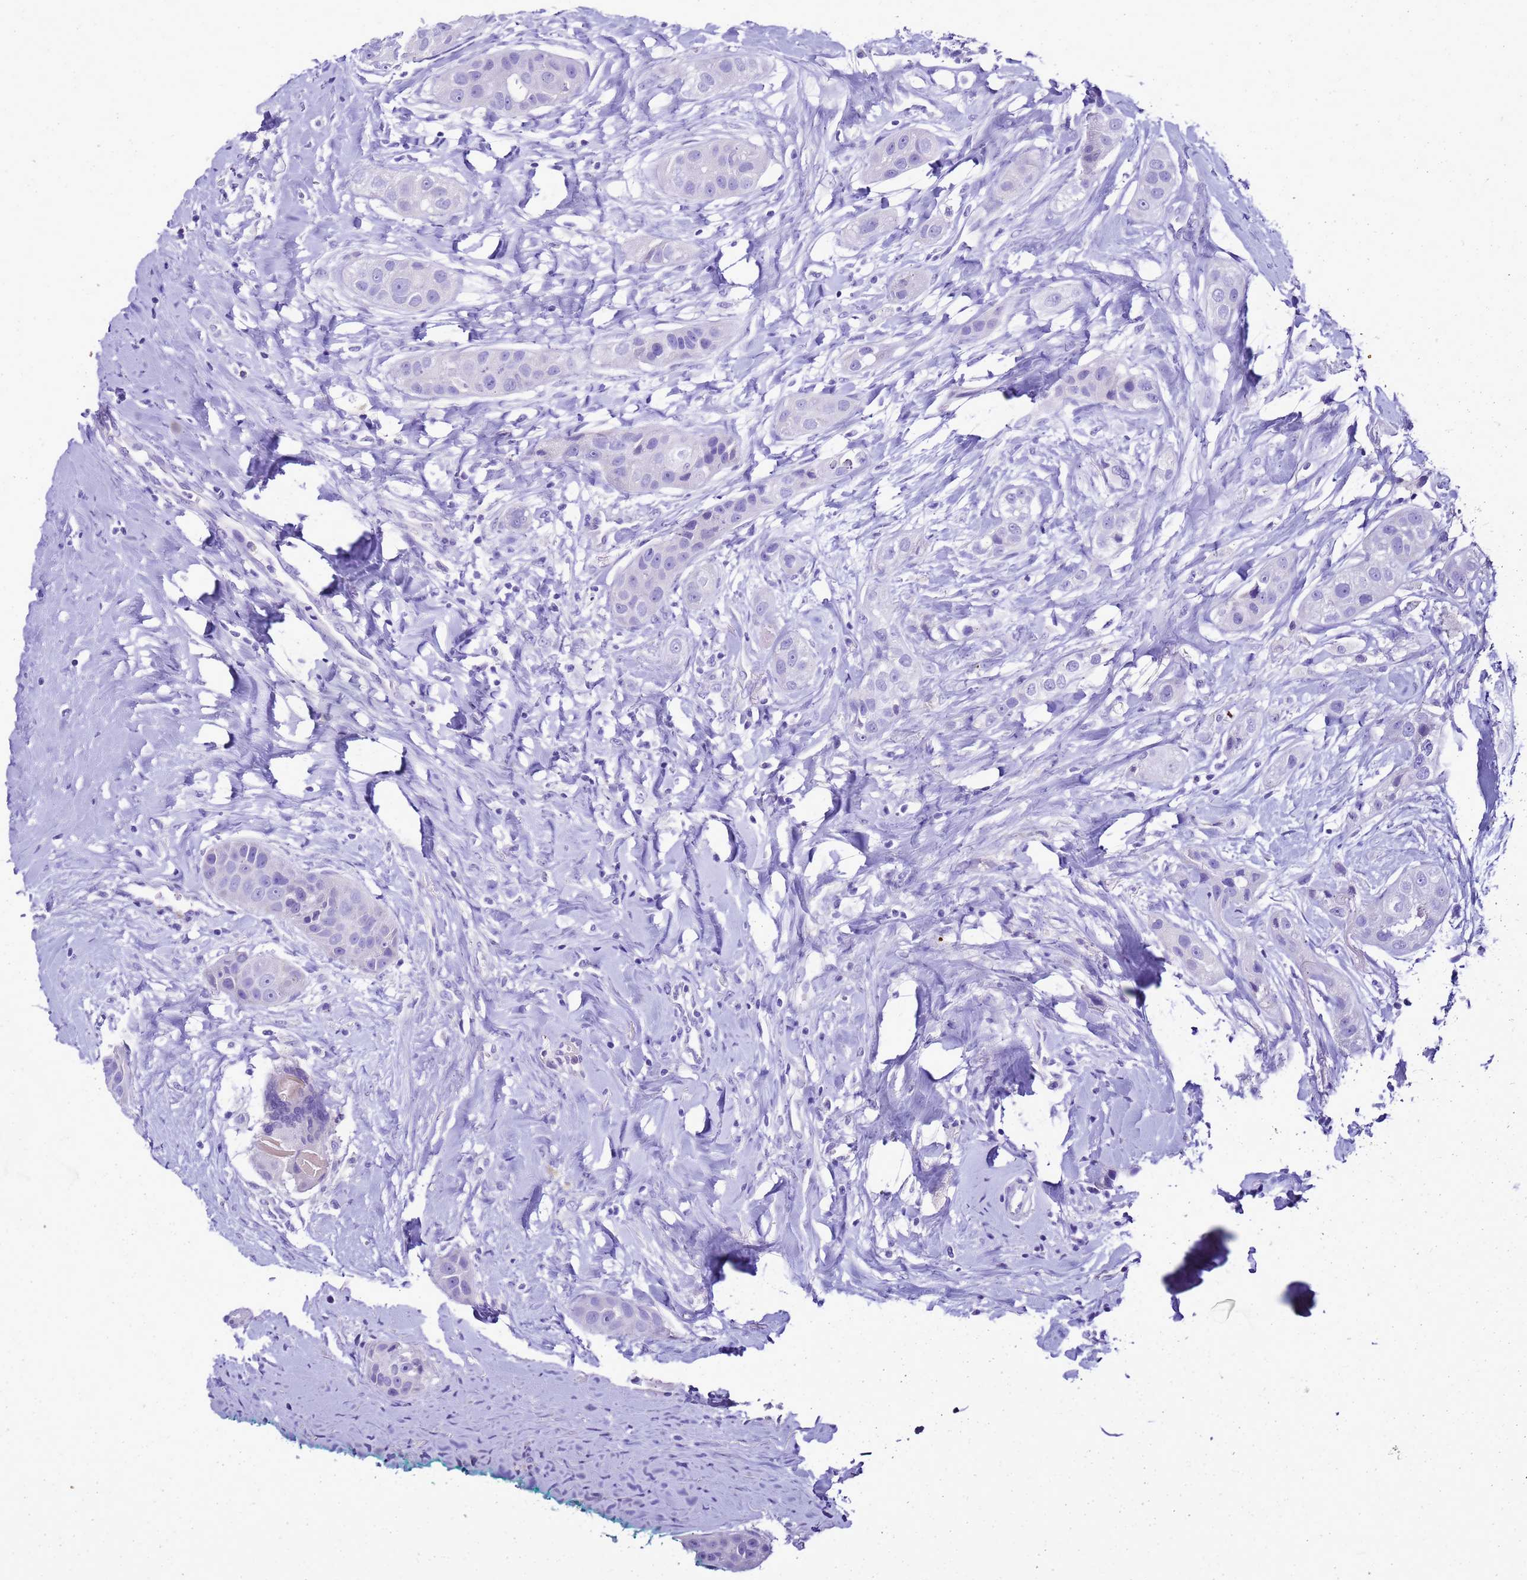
{"staining": {"intensity": "negative", "quantity": "none", "location": "none"}, "tissue": "head and neck cancer", "cell_type": "Tumor cells", "image_type": "cancer", "snomed": [{"axis": "morphology", "description": "Normal tissue, NOS"}, {"axis": "morphology", "description": "Squamous cell carcinoma, NOS"}, {"axis": "topography", "description": "Skeletal muscle"}, {"axis": "topography", "description": "Head-Neck"}], "caption": "Head and neck squamous cell carcinoma stained for a protein using IHC exhibits no positivity tumor cells.", "gene": "BEST2", "patient": {"sex": "male", "age": 51}}